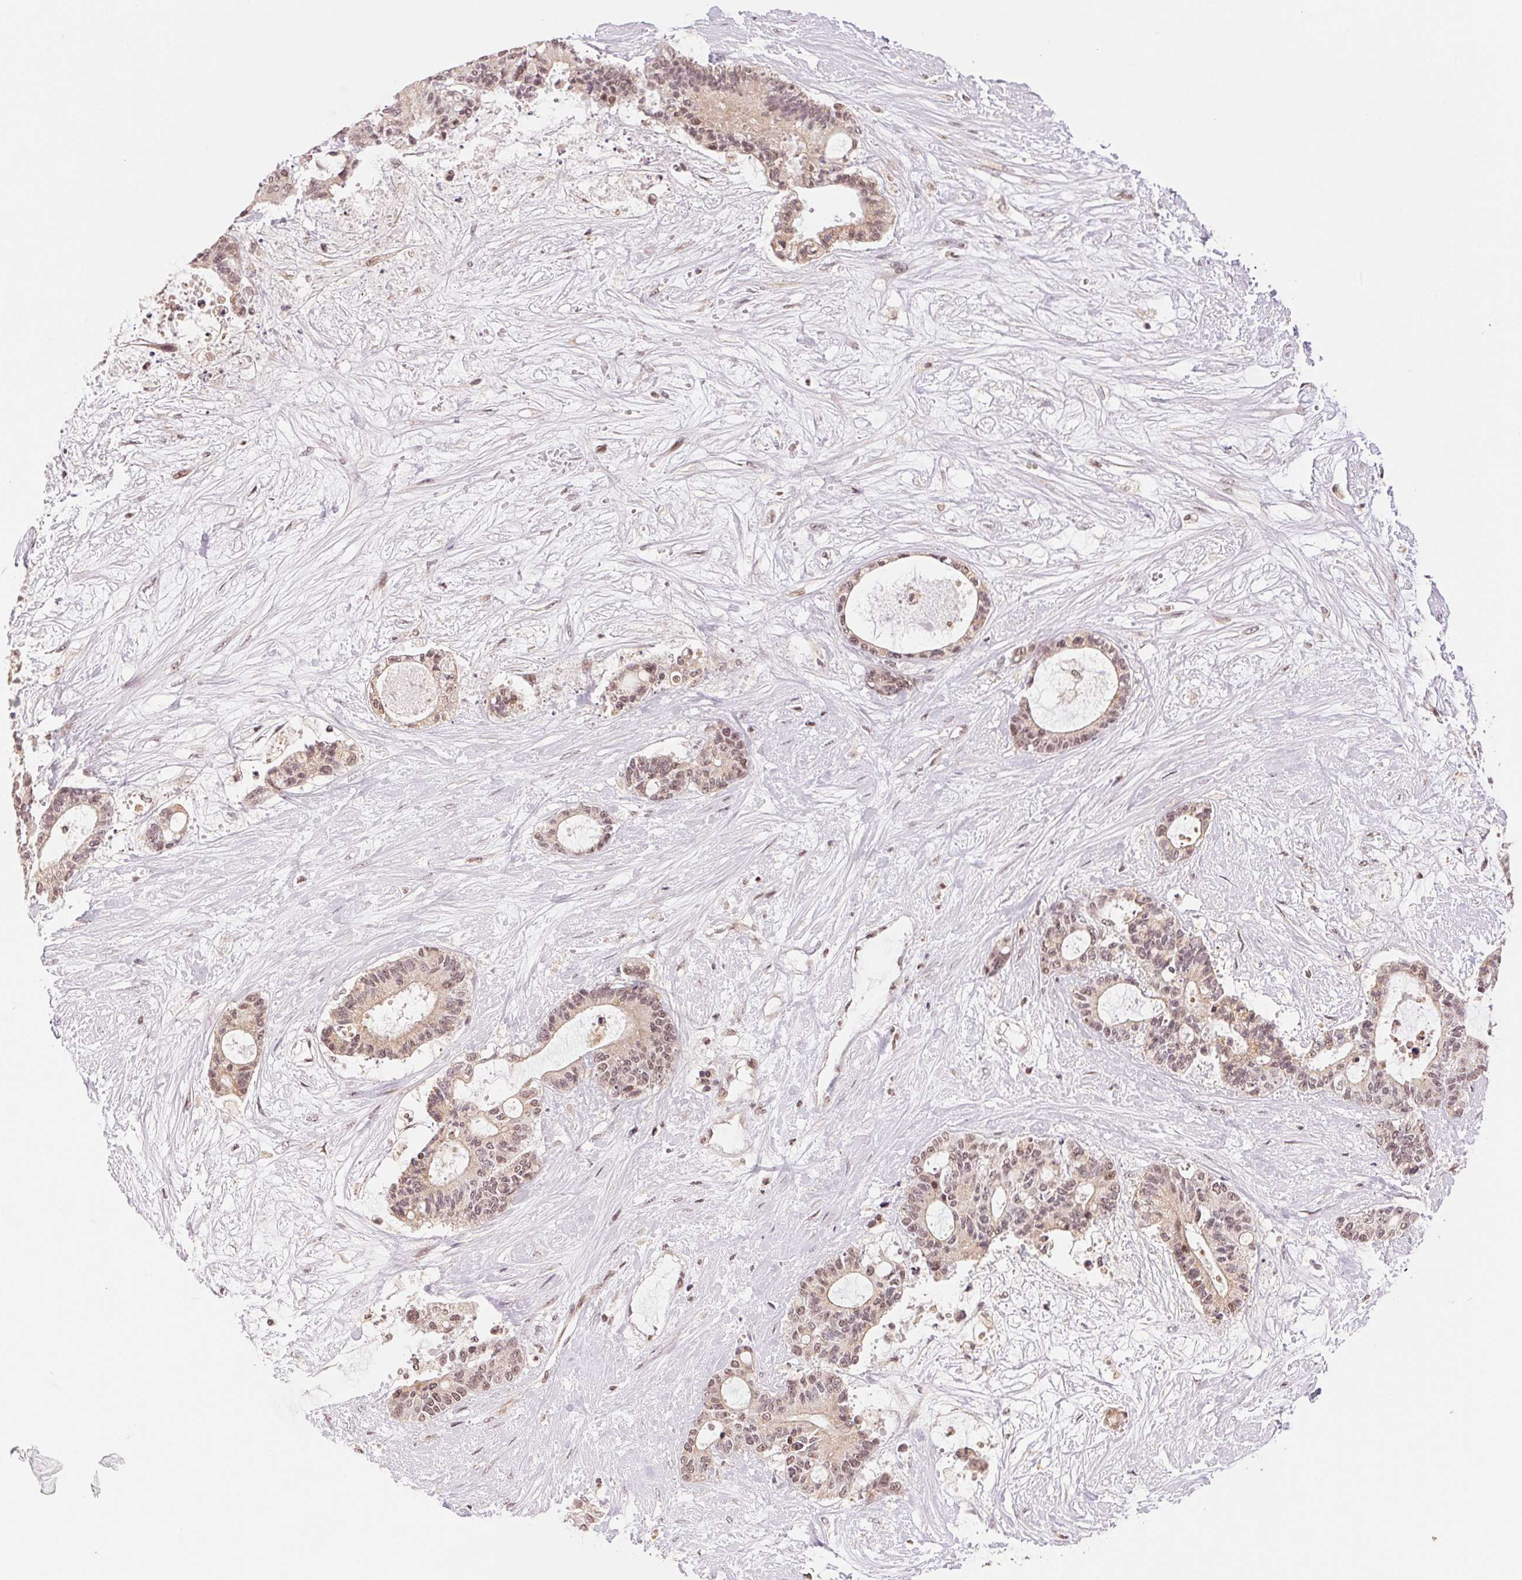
{"staining": {"intensity": "weak", "quantity": ">75%", "location": "nuclear"}, "tissue": "liver cancer", "cell_type": "Tumor cells", "image_type": "cancer", "snomed": [{"axis": "morphology", "description": "Normal tissue, NOS"}, {"axis": "morphology", "description": "Cholangiocarcinoma"}, {"axis": "topography", "description": "Liver"}, {"axis": "topography", "description": "Peripheral nerve tissue"}], "caption": "Protein analysis of liver cancer (cholangiocarcinoma) tissue reveals weak nuclear positivity in approximately >75% of tumor cells.", "gene": "GRHL3", "patient": {"sex": "female", "age": 73}}